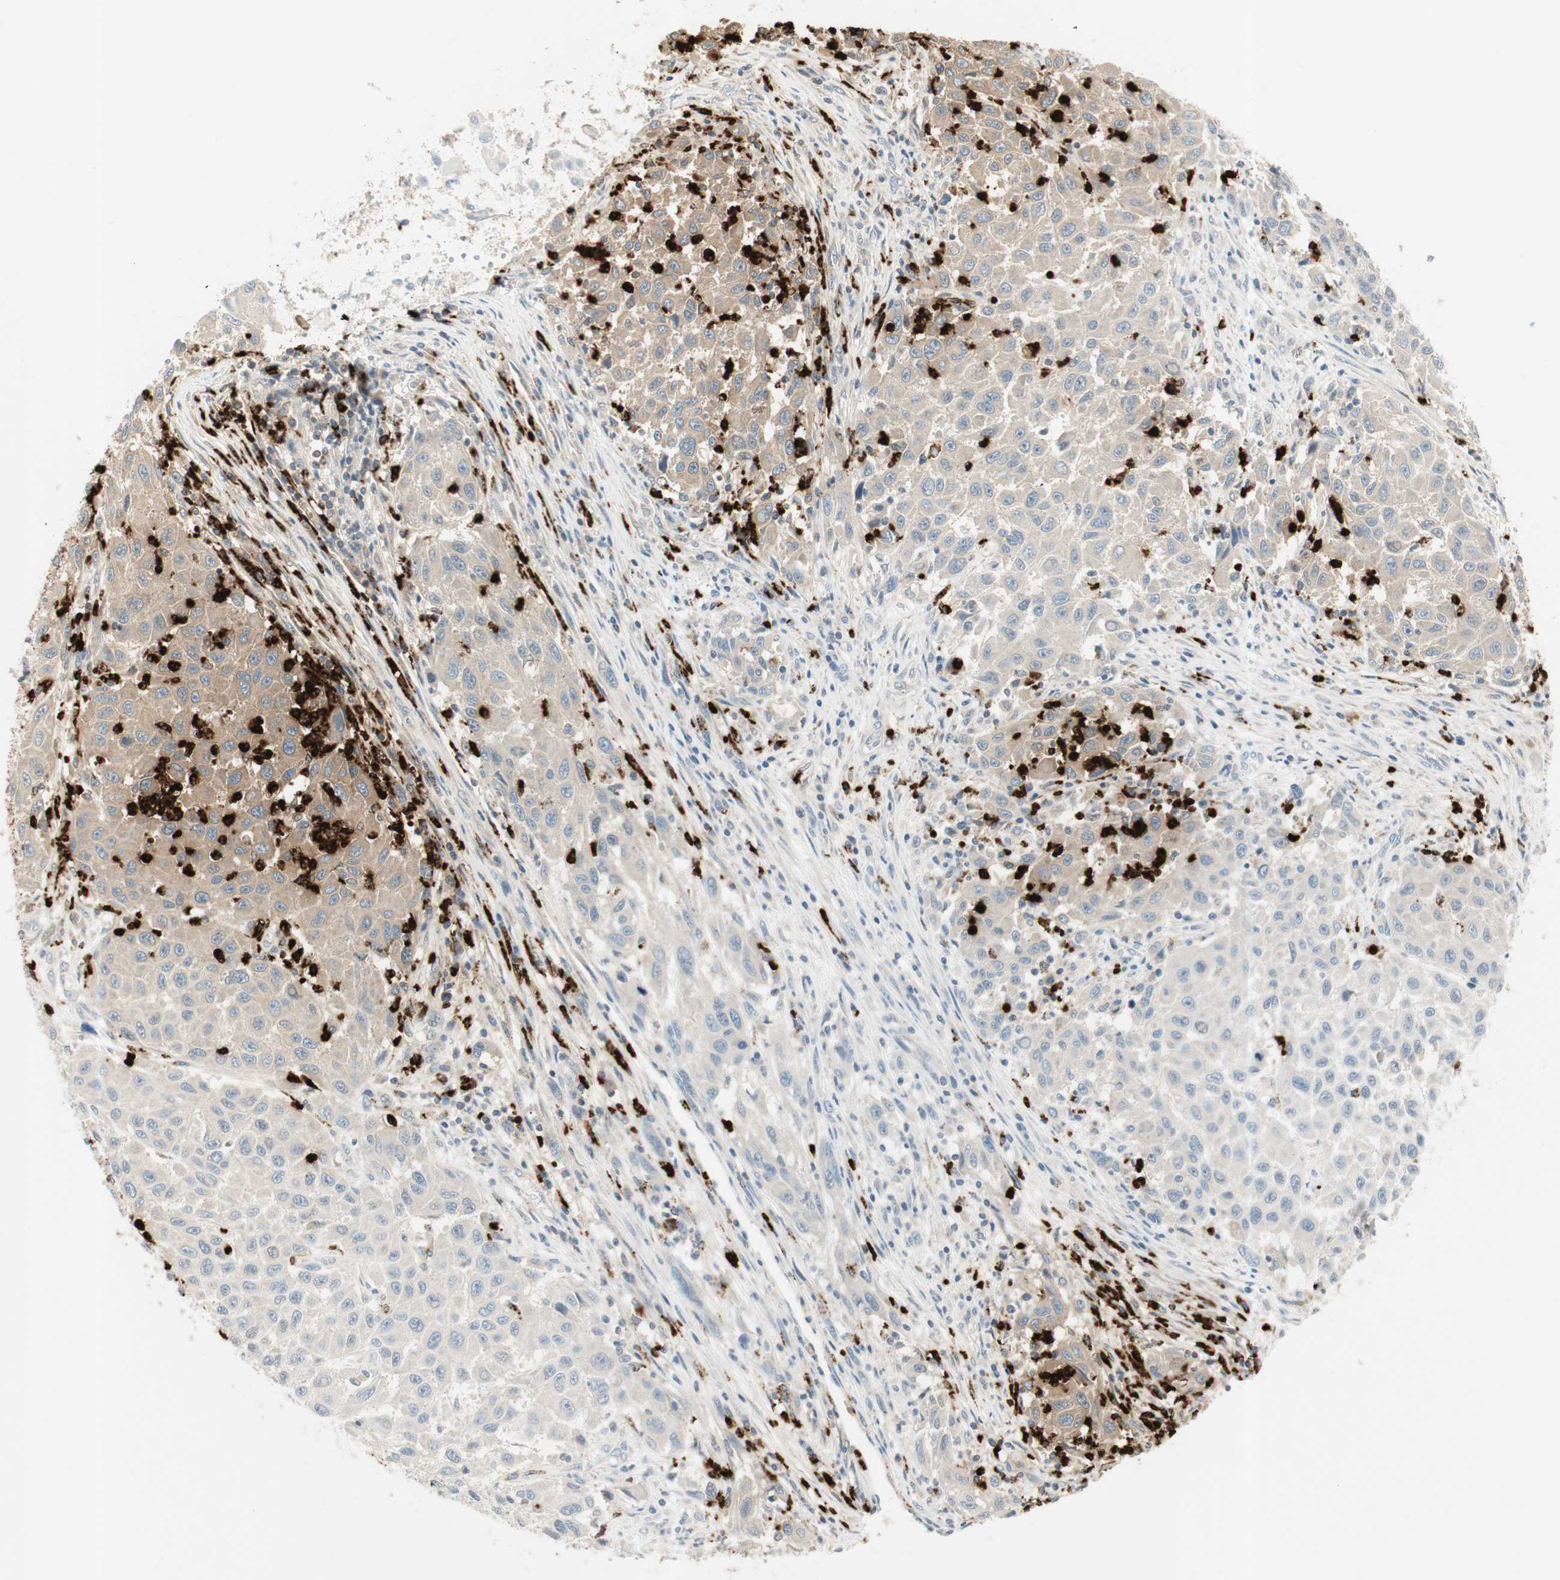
{"staining": {"intensity": "weak", "quantity": "25%-75%", "location": "cytoplasmic/membranous"}, "tissue": "melanoma", "cell_type": "Tumor cells", "image_type": "cancer", "snomed": [{"axis": "morphology", "description": "Malignant melanoma, Metastatic site"}, {"axis": "topography", "description": "Lymph node"}], "caption": "Immunohistochemistry of melanoma reveals low levels of weak cytoplasmic/membranous expression in about 25%-75% of tumor cells.", "gene": "PRTN3", "patient": {"sex": "male", "age": 61}}